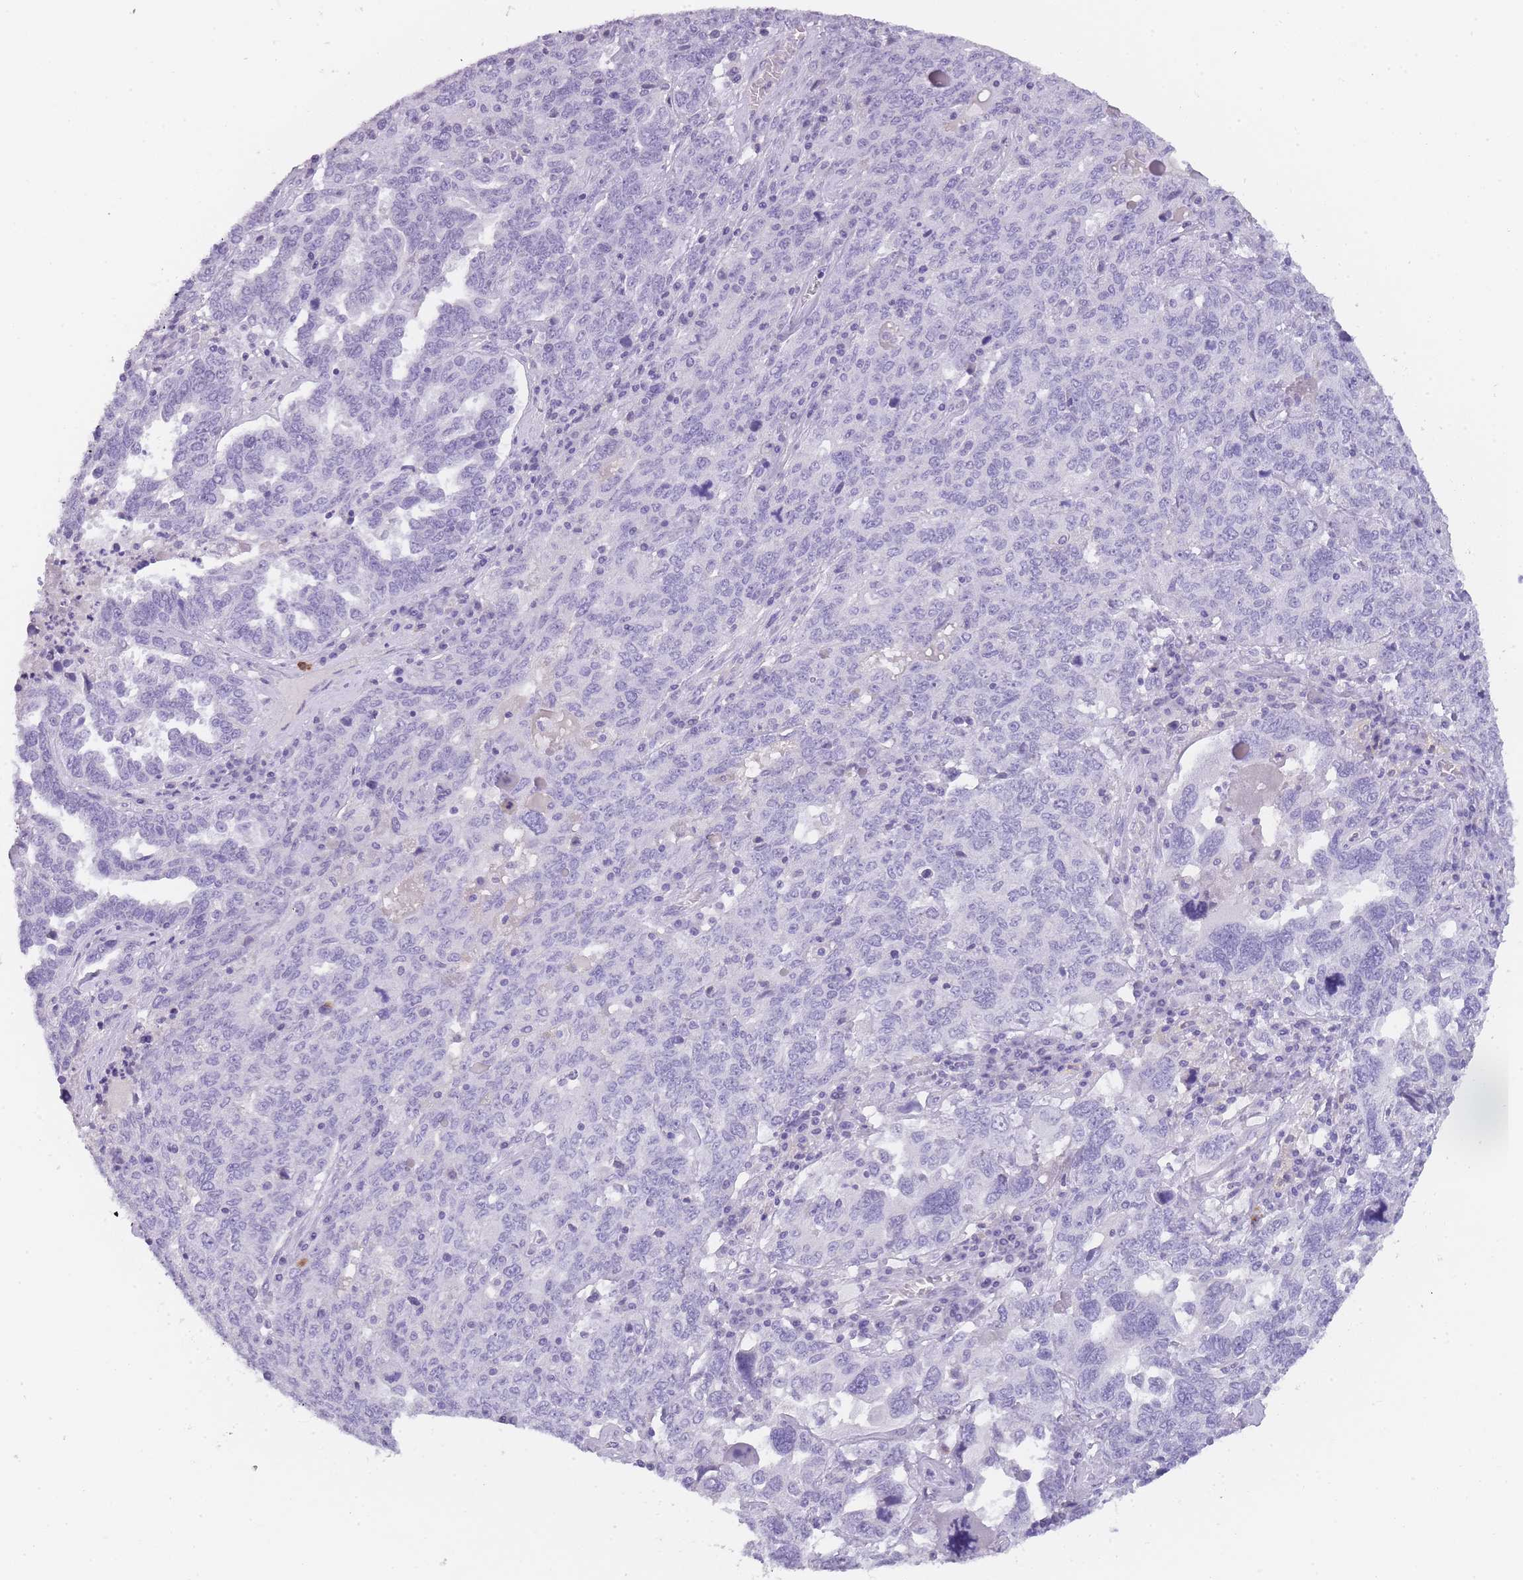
{"staining": {"intensity": "negative", "quantity": "none", "location": "none"}, "tissue": "ovarian cancer", "cell_type": "Tumor cells", "image_type": "cancer", "snomed": [{"axis": "morphology", "description": "Carcinoma, endometroid"}, {"axis": "topography", "description": "Ovary"}], "caption": "Immunohistochemistry (IHC) micrograph of human ovarian cancer (endometroid carcinoma) stained for a protein (brown), which demonstrates no staining in tumor cells.", "gene": "TCP11", "patient": {"sex": "female", "age": 62}}